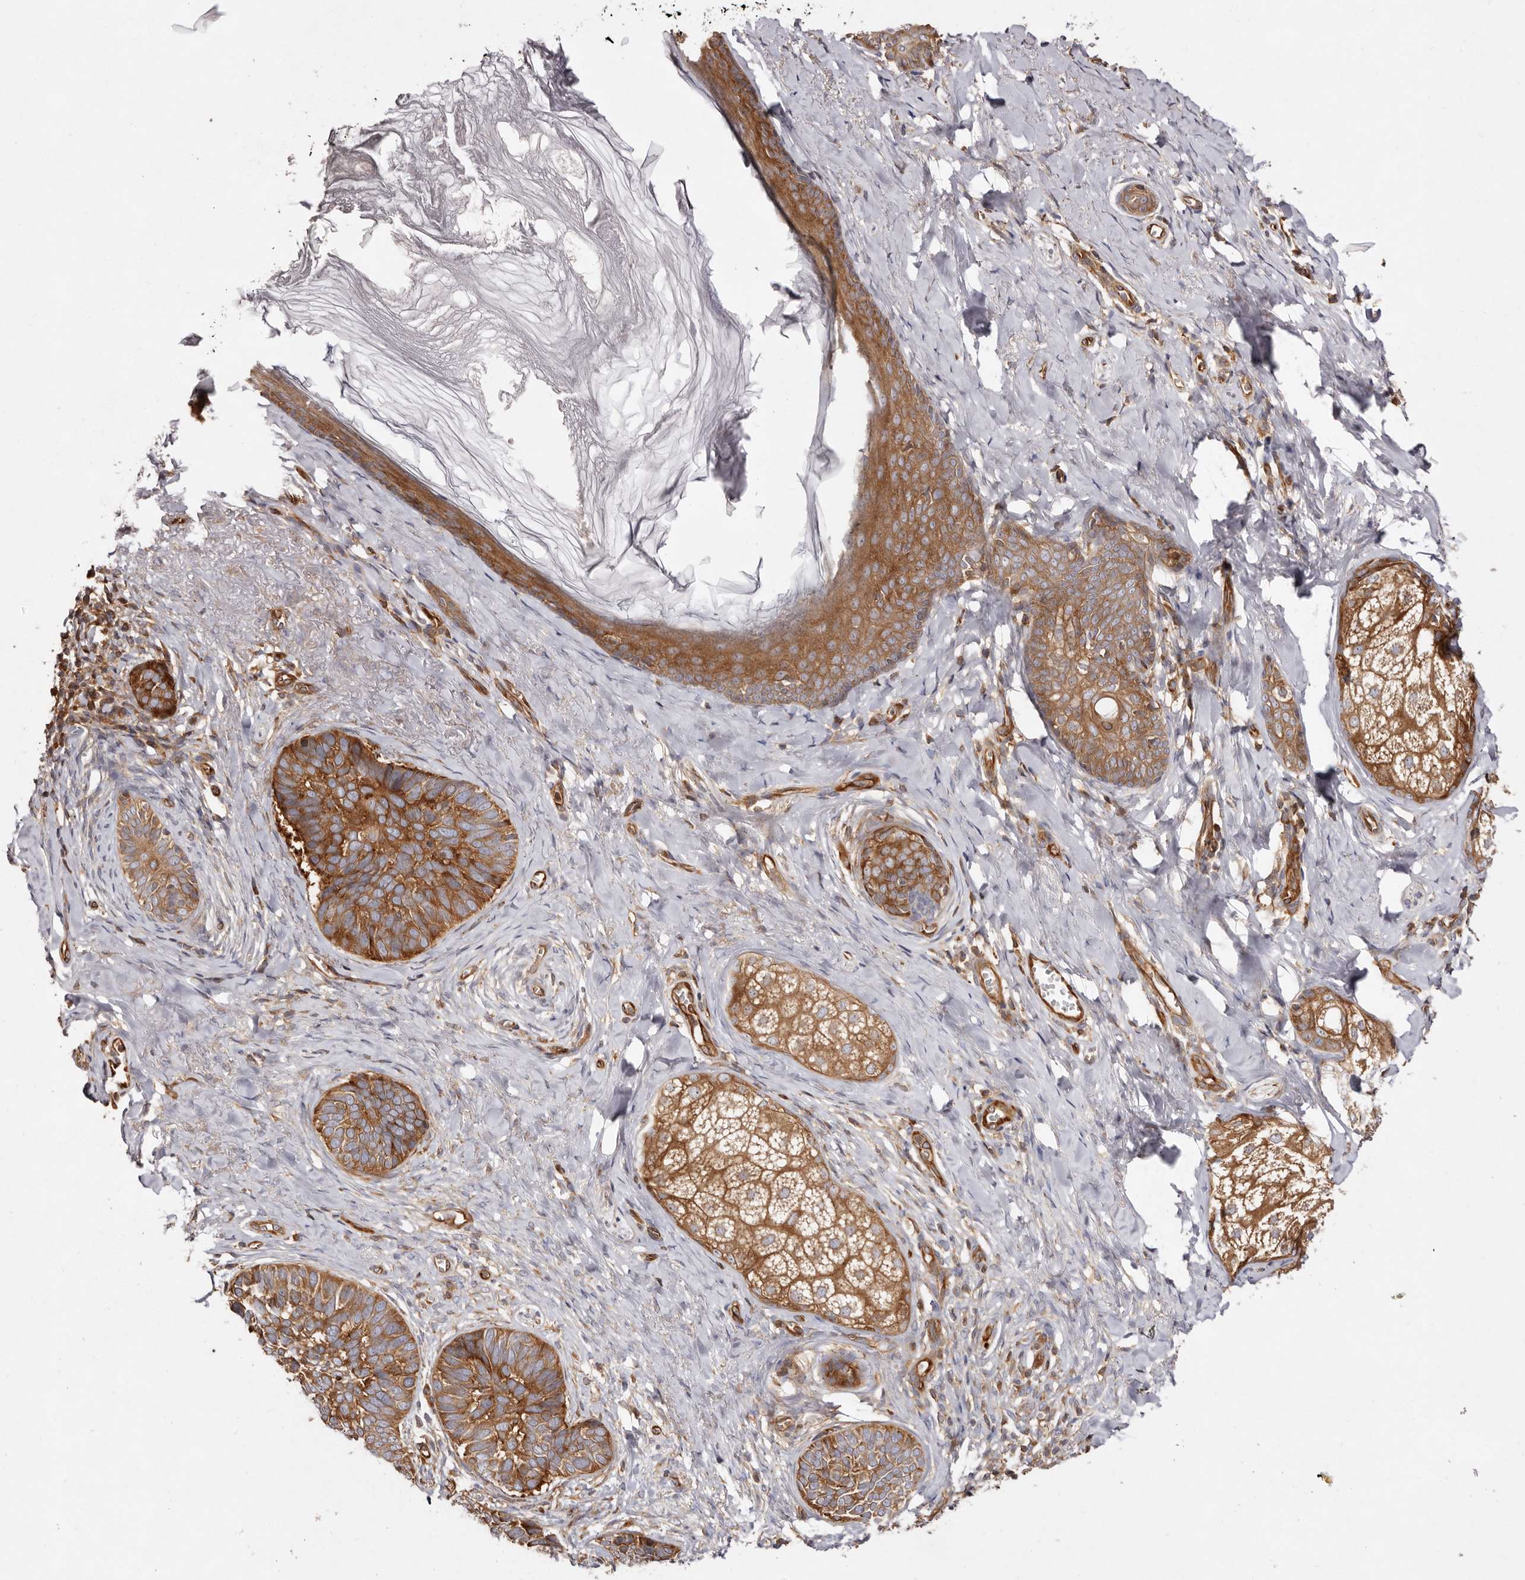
{"staining": {"intensity": "strong", "quantity": ">75%", "location": "cytoplasmic/membranous"}, "tissue": "skin cancer", "cell_type": "Tumor cells", "image_type": "cancer", "snomed": [{"axis": "morphology", "description": "Basal cell carcinoma"}, {"axis": "topography", "description": "Skin"}], "caption": "A high amount of strong cytoplasmic/membranous positivity is appreciated in approximately >75% of tumor cells in skin cancer tissue.", "gene": "RPS6", "patient": {"sex": "male", "age": 62}}